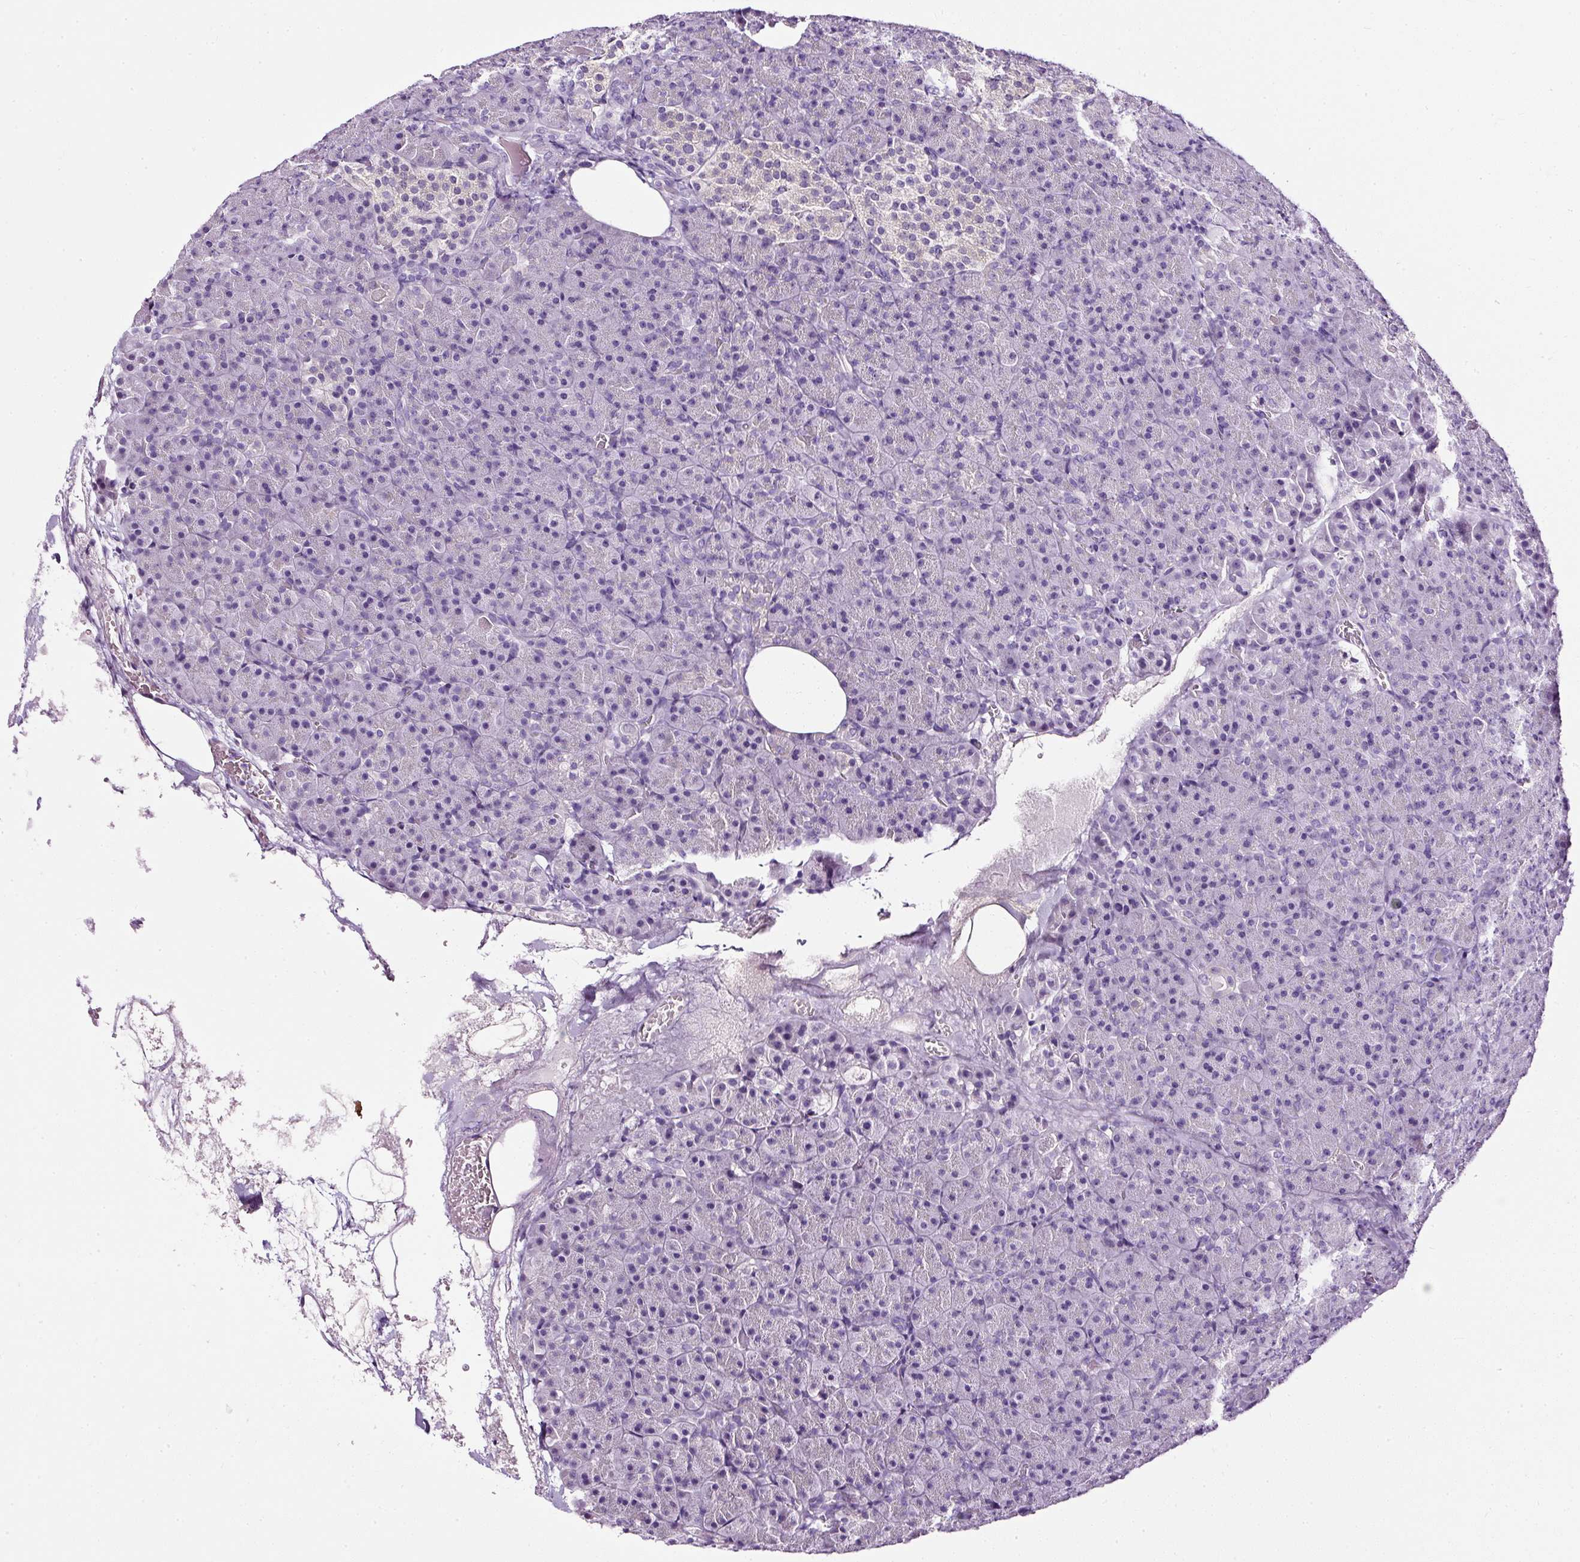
{"staining": {"intensity": "negative", "quantity": "none", "location": "none"}, "tissue": "pancreas", "cell_type": "Exocrine glandular cells", "image_type": "normal", "snomed": [{"axis": "morphology", "description": "Normal tissue, NOS"}, {"axis": "topography", "description": "Pancreas"}], "caption": "The photomicrograph reveals no staining of exocrine glandular cells in benign pancreas. Nuclei are stained in blue.", "gene": "ATP2A1", "patient": {"sex": "female", "age": 74}}